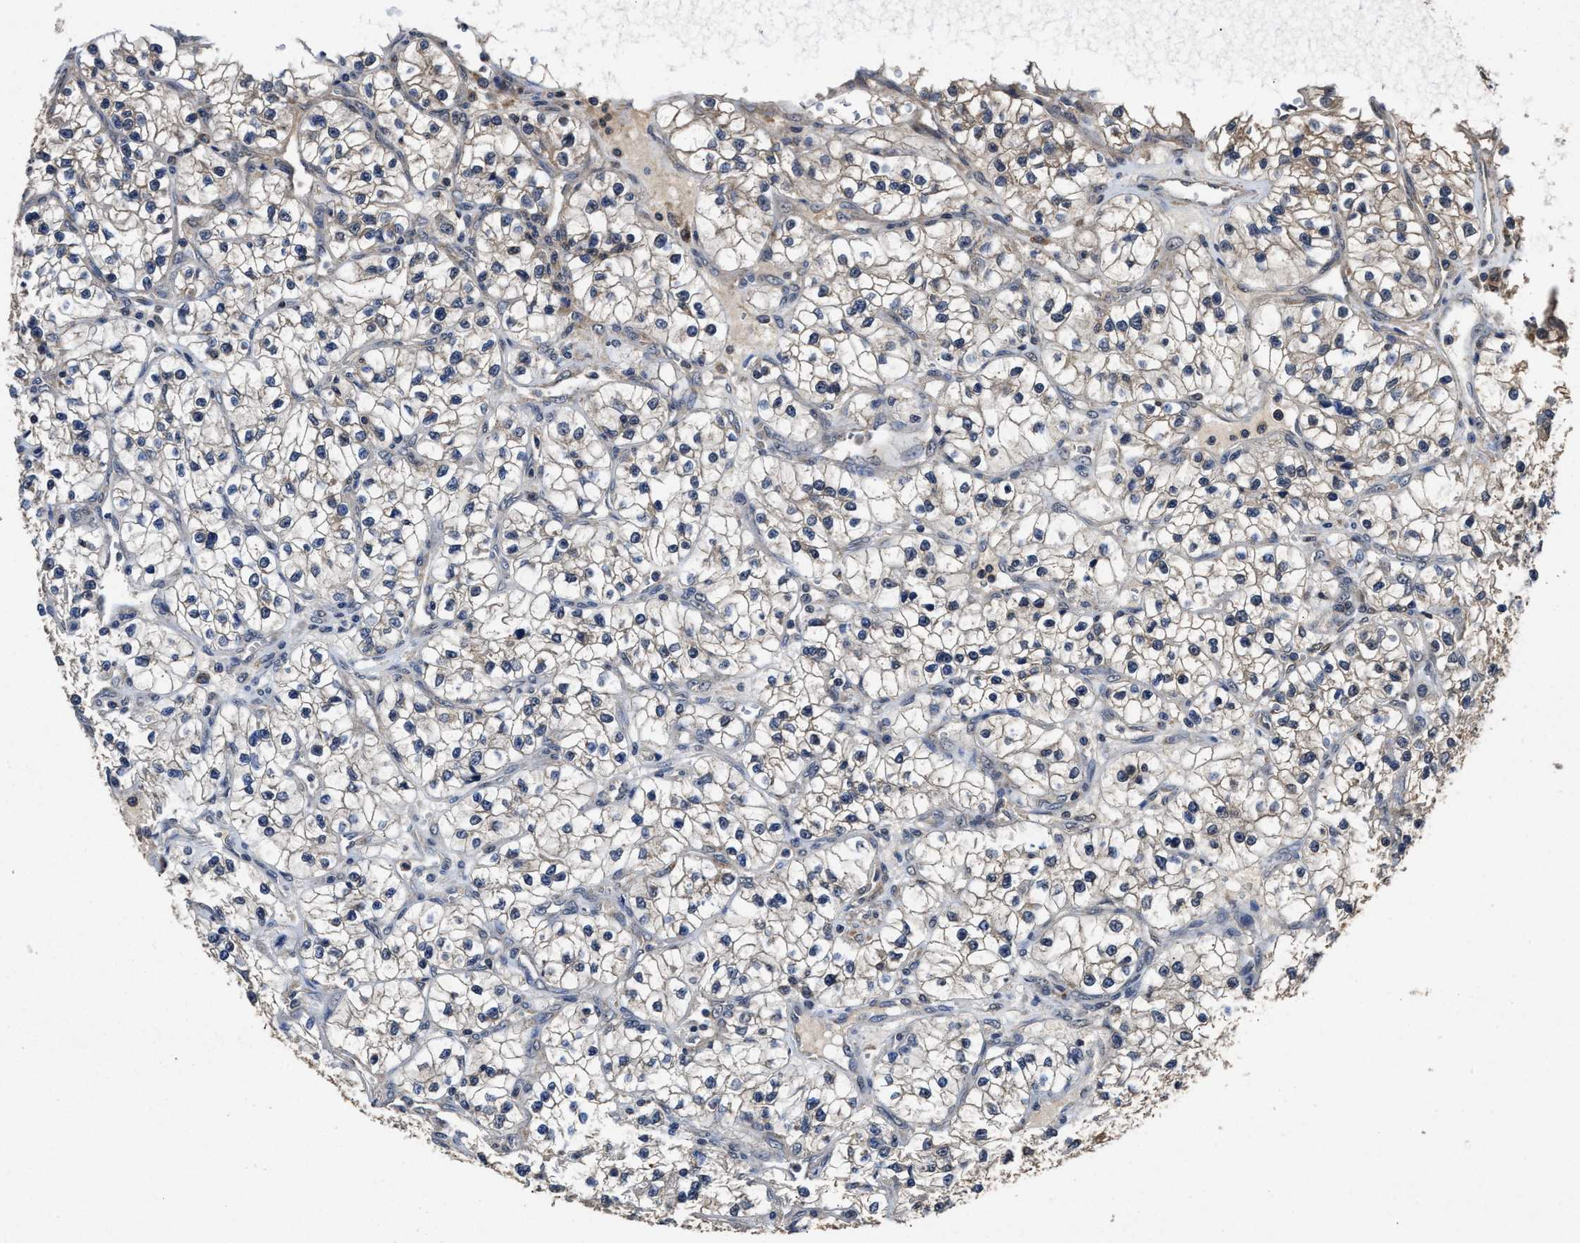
{"staining": {"intensity": "weak", "quantity": "<25%", "location": "cytoplasmic/membranous"}, "tissue": "renal cancer", "cell_type": "Tumor cells", "image_type": "cancer", "snomed": [{"axis": "morphology", "description": "Adenocarcinoma, NOS"}, {"axis": "topography", "description": "Kidney"}], "caption": "This is a image of immunohistochemistry staining of renal adenocarcinoma, which shows no positivity in tumor cells.", "gene": "ACAT2", "patient": {"sex": "female", "age": 57}}